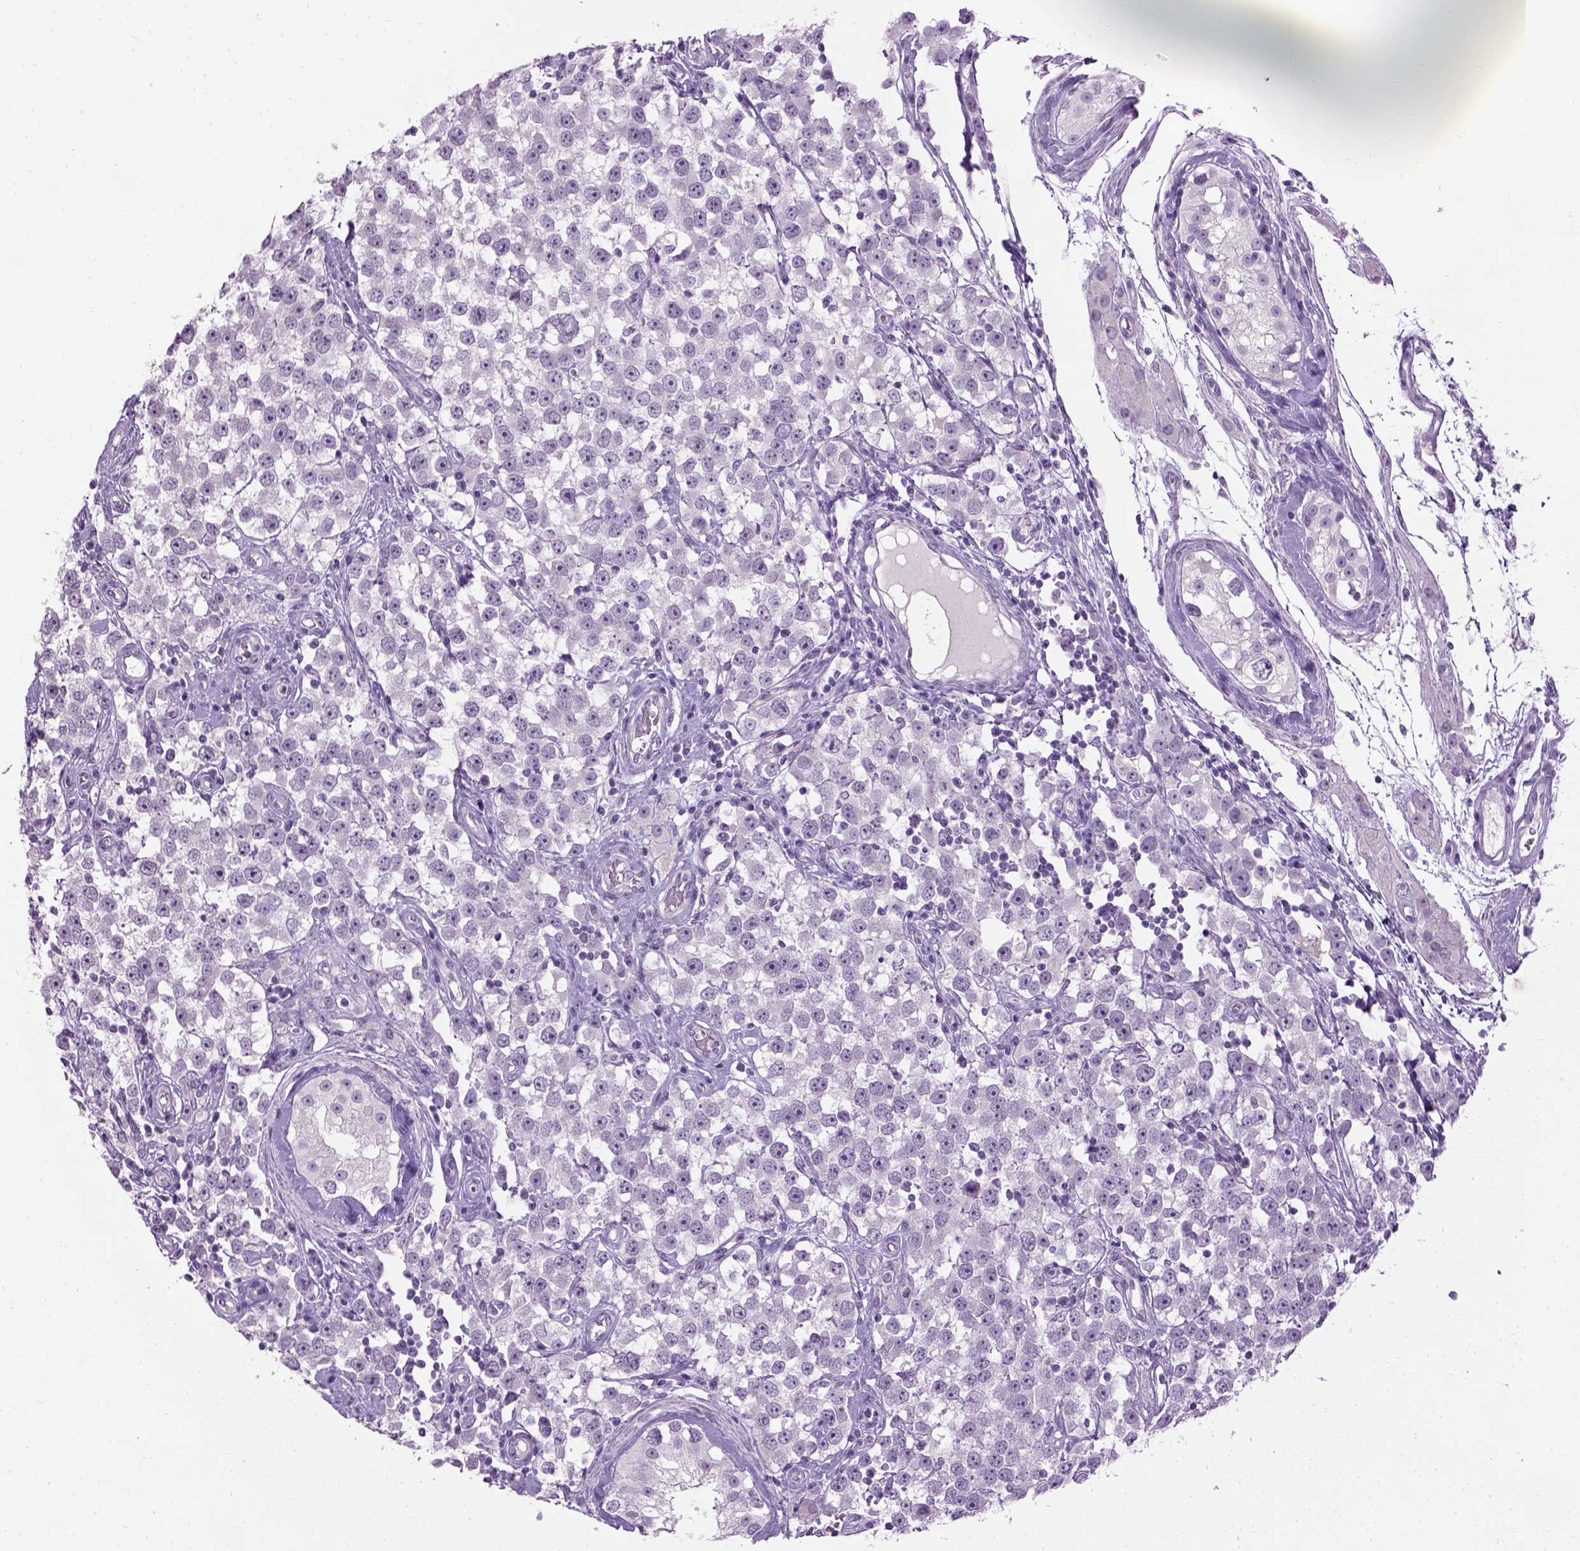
{"staining": {"intensity": "negative", "quantity": "none", "location": "none"}, "tissue": "testis cancer", "cell_type": "Tumor cells", "image_type": "cancer", "snomed": [{"axis": "morphology", "description": "Seminoma, NOS"}, {"axis": "topography", "description": "Testis"}], "caption": "DAB immunohistochemical staining of testis seminoma shows no significant positivity in tumor cells.", "gene": "GABRB2", "patient": {"sex": "male", "age": 34}}